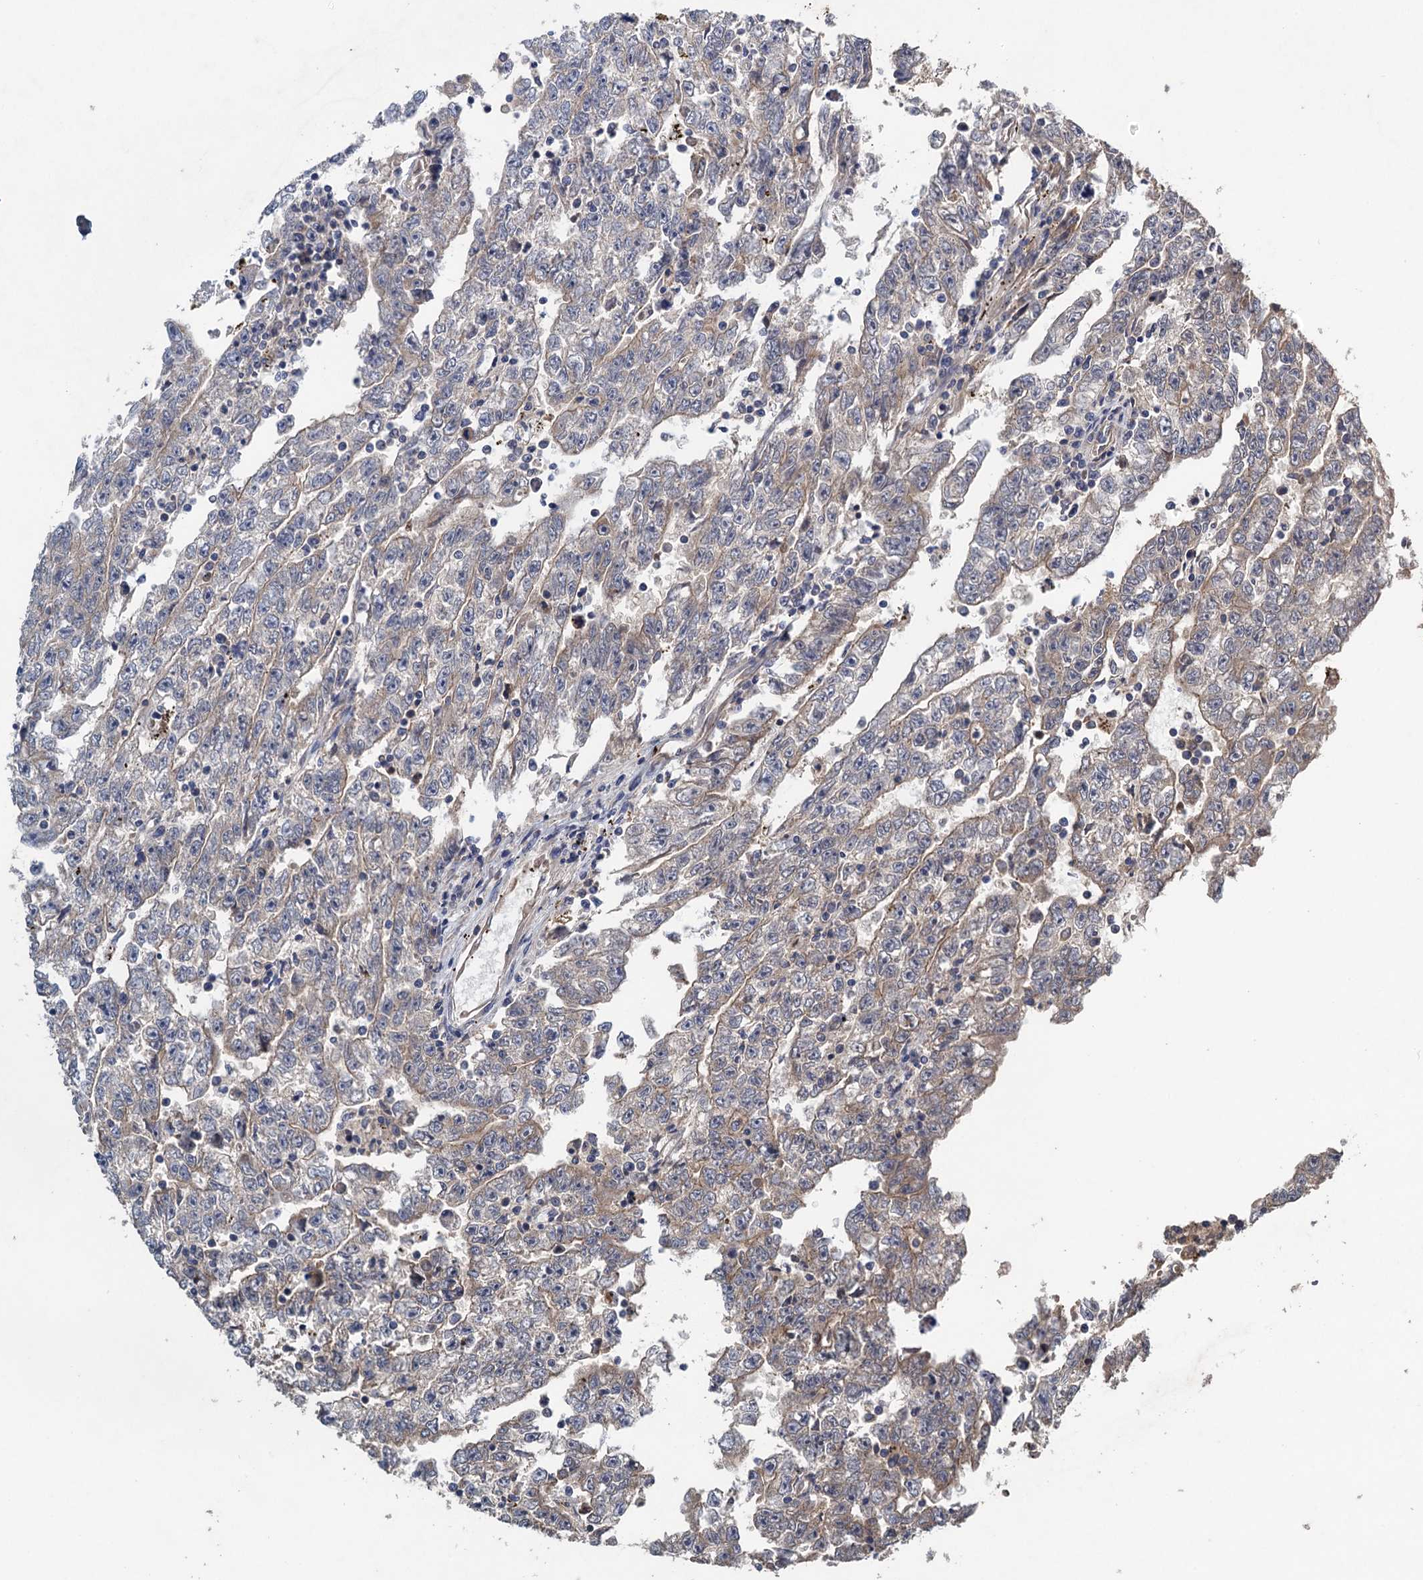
{"staining": {"intensity": "negative", "quantity": "none", "location": "none"}, "tissue": "testis cancer", "cell_type": "Tumor cells", "image_type": "cancer", "snomed": [{"axis": "morphology", "description": "Carcinoma, Embryonal, NOS"}, {"axis": "topography", "description": "Testis"}], "caption": "Tumor cells show no significant protein expression in testis cancer (embryonal carcinoma).", "gene": "CNTN5", "patient": {"sex": "male", "age": 25}}